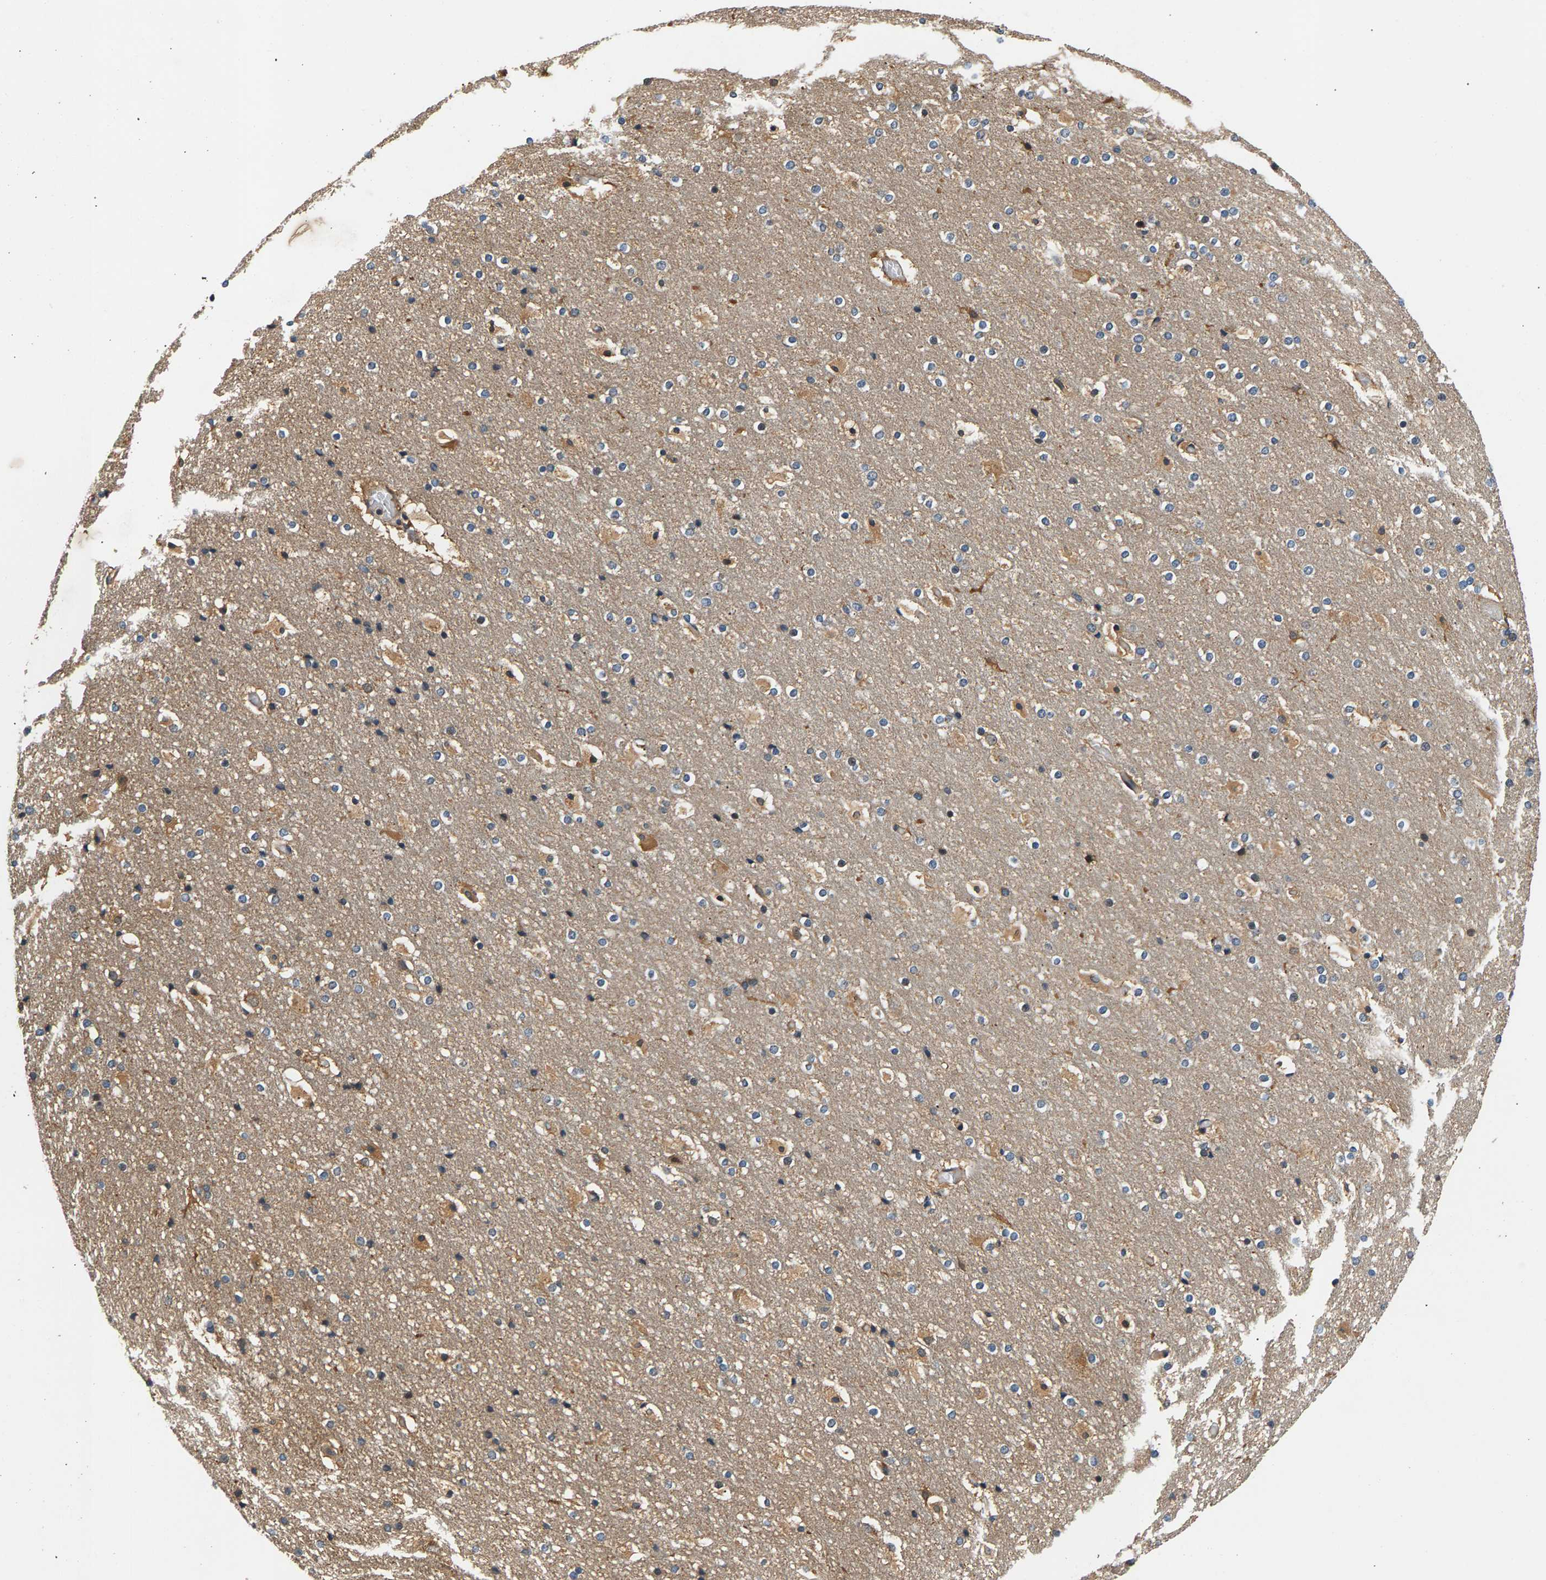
{"staining": {"intensity": "weak", "quantity": ">75%", "location": "cytoplasmic/membranous"}, "tissue": "cerebral cortex", "cell_type": "Endothelial cells", "image_type": "normal", "snomed": [{"axis": "morphology", "description": "Normal tissue, NOS"}, {"axis": "topography", "description": "Cerebral cortex"}], "caption": "Endothelial cells reveal low levels of weak cytoplasmic/membranous staining in approximately >75% of cells in normal human cerebral cortex. (Stains: DAB (3,3'-diaminobenzidine) in brown, nuclei in blue, Microscopy: brightfield microscopy at high magnification).", "gene": "FAM78A", "patient": {"sex": "male", "age": 57}}